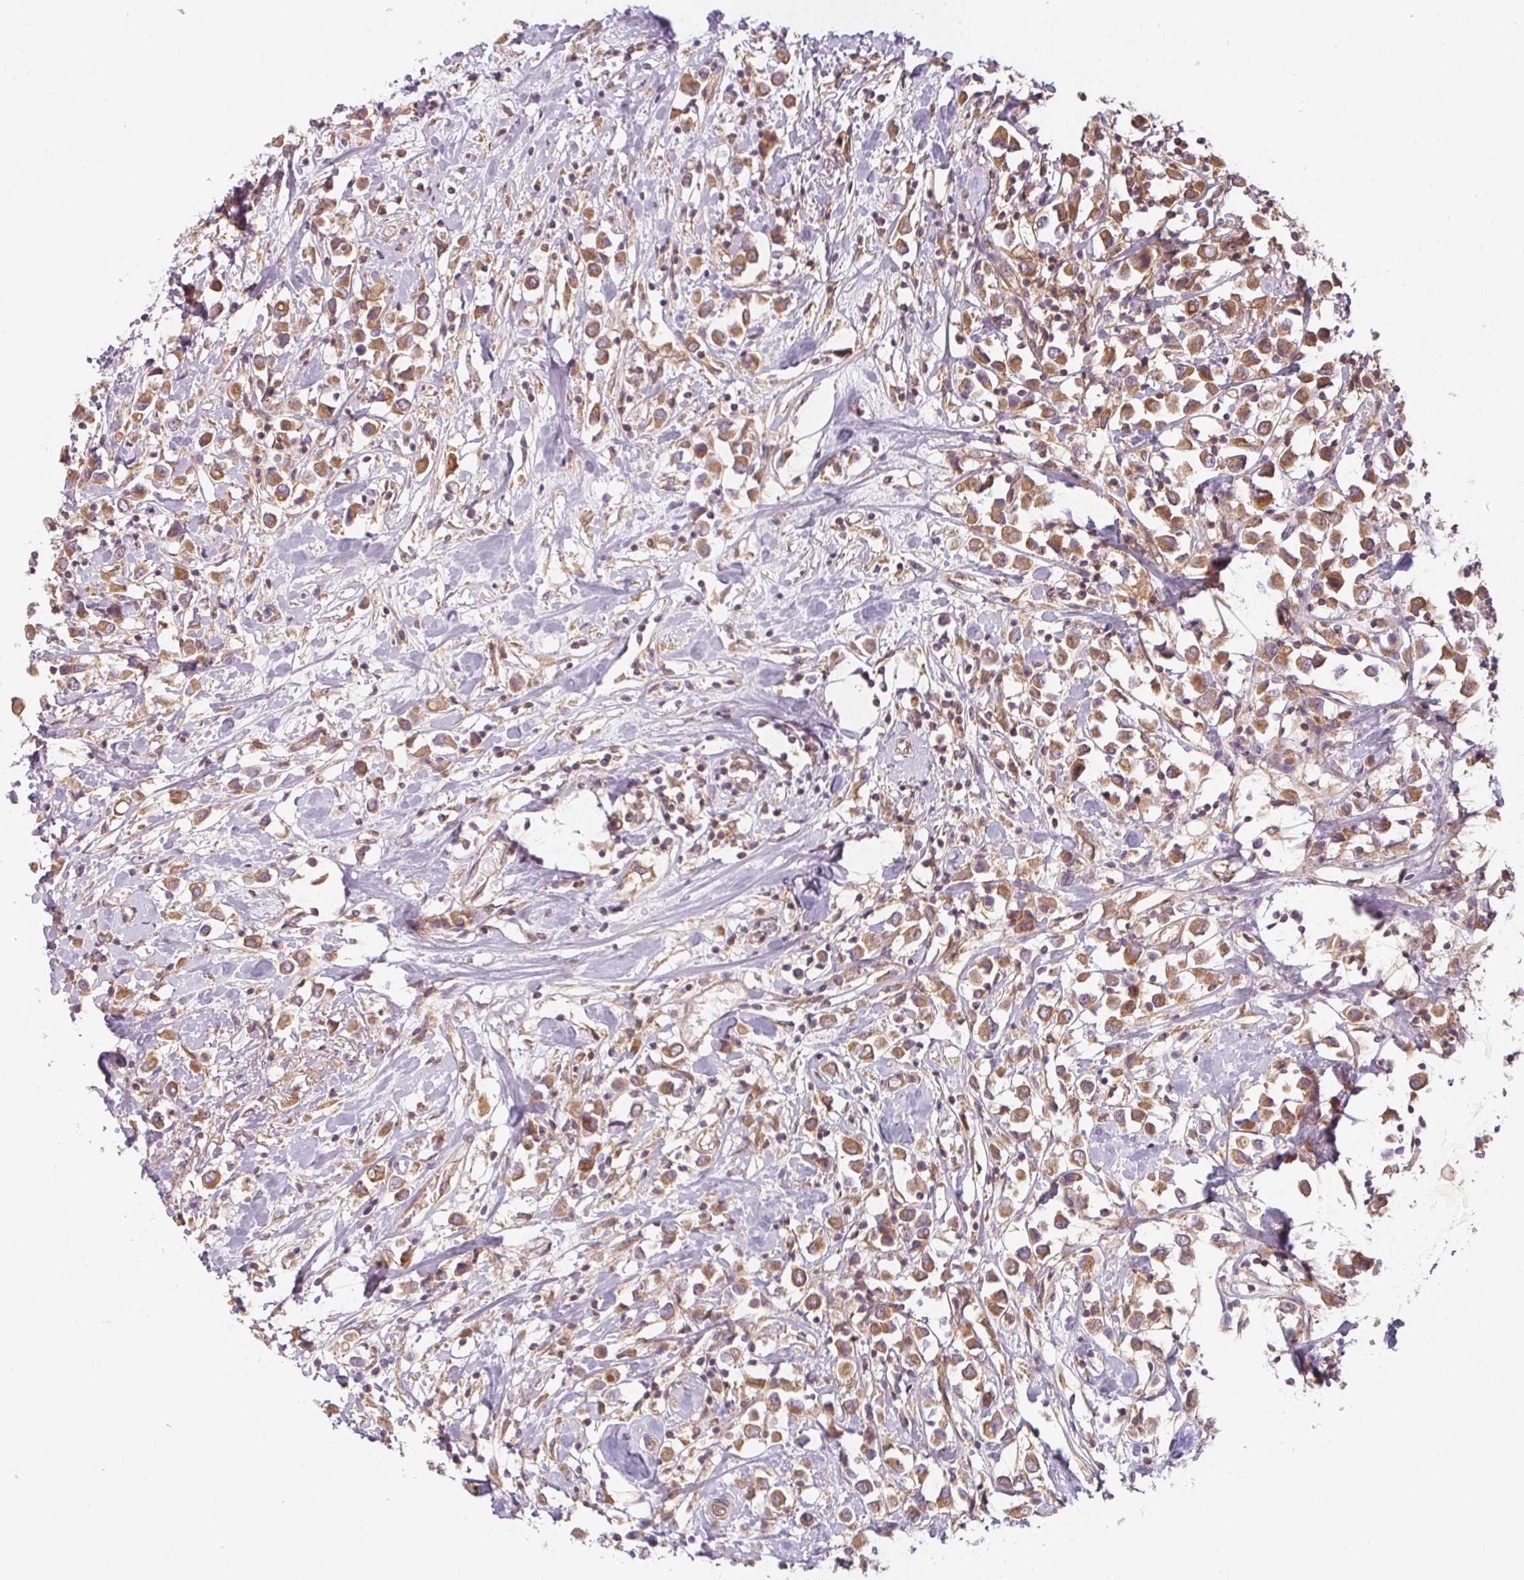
{"staining": {"intensity": "moderate", "quantity": ">75%", "location": "cytoplasmic/membranous"}, "tissue": "breast cancer", "cell_type": "Tumor cells", "image_type": "cancer", "snomed": [{"axis": "morphology", "description": "Duct carcinoma"}, {"axis": "topography", "description": "Breast"}], "caption": "A micrograph of human breast cancer stained for a protein demonstrates moderate cytoplasmic/membranous brown staining in tumor cells.", "gene": "RNF31", "patient": {"sex": "female", "age": 61}}